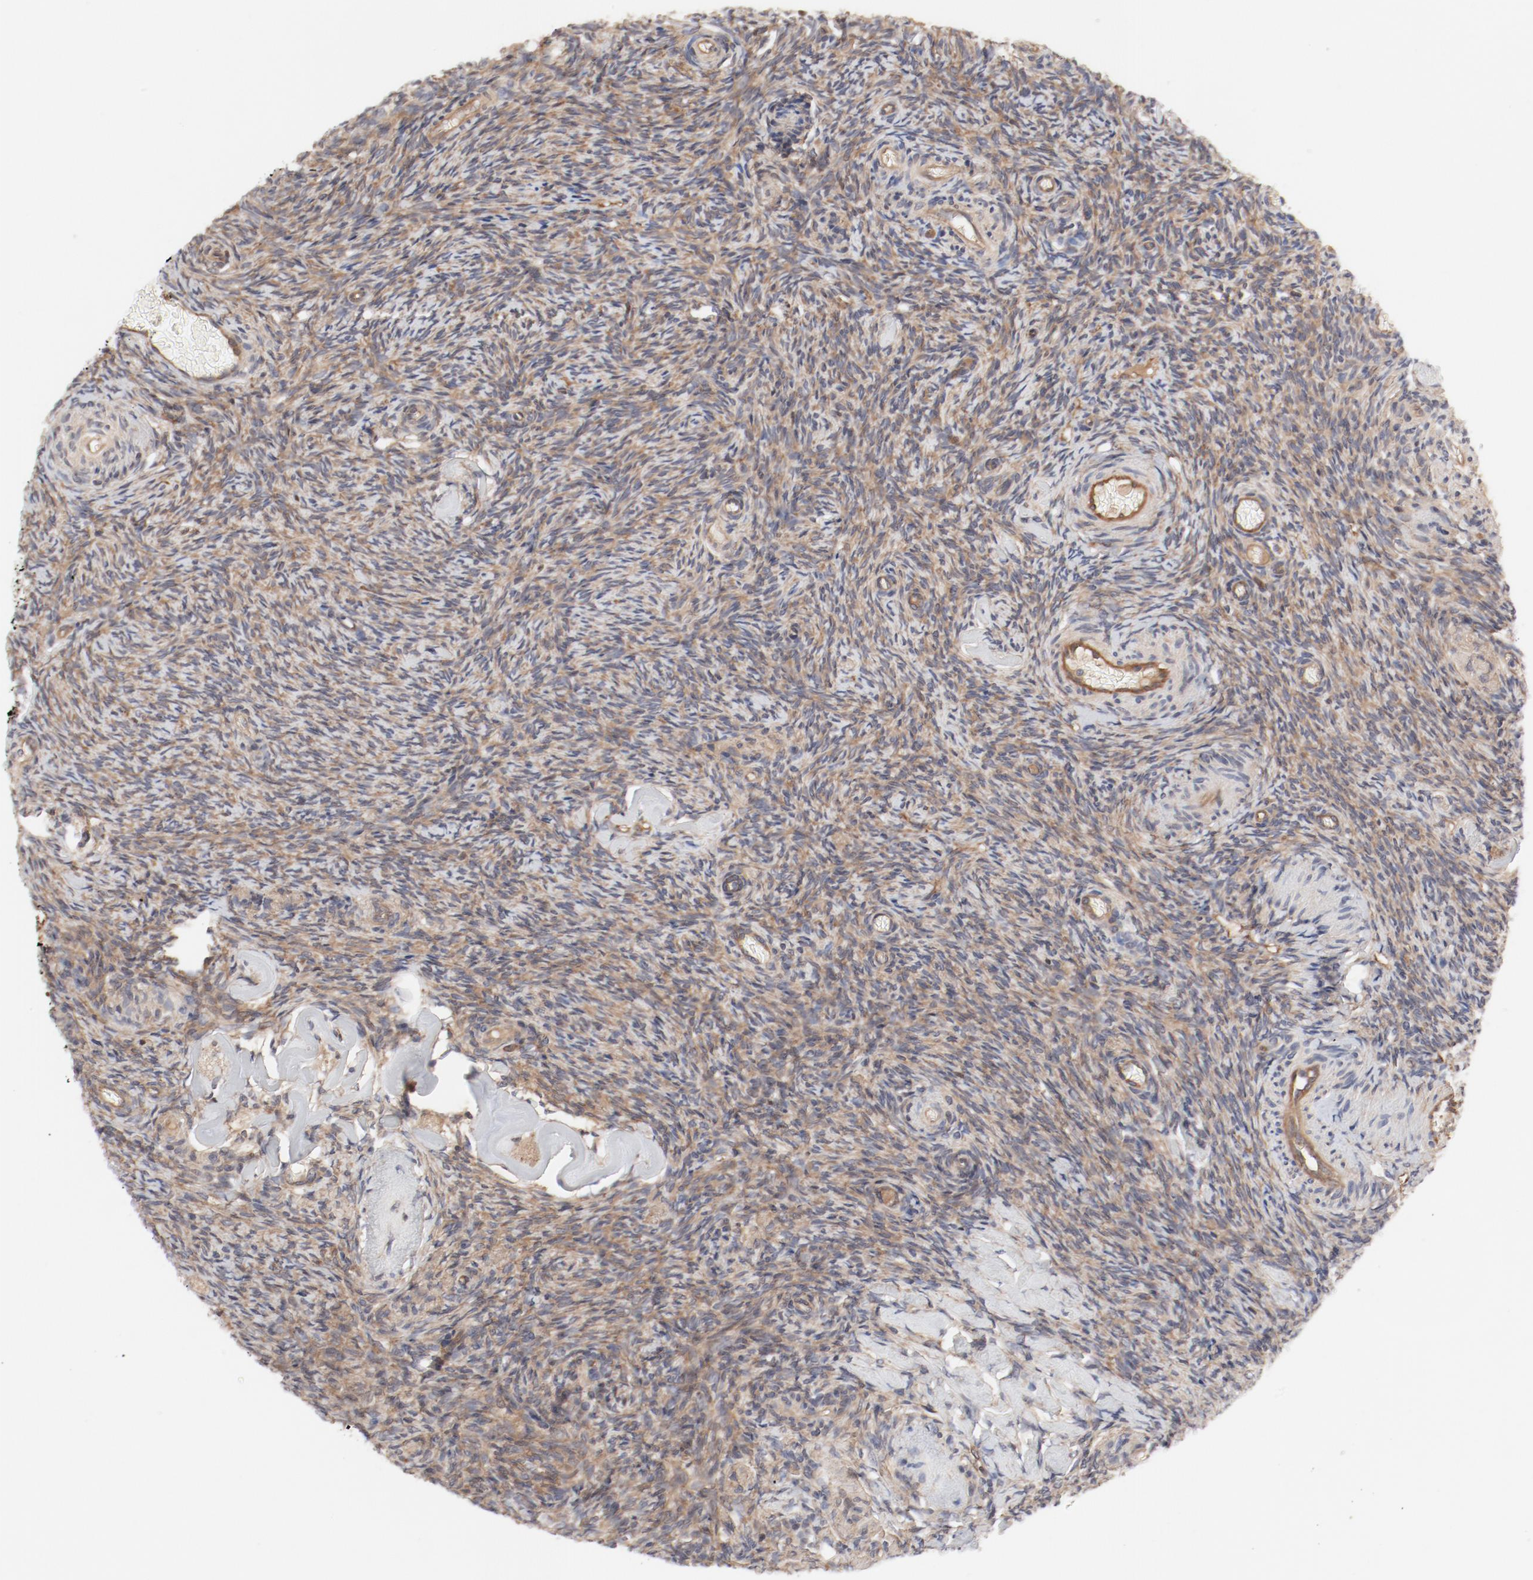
{"staining": {"intensity": "negative", "quantity": "none", "location": "none"}, "tissue": "ovary", "cell_type": "Ovarian stroma cells", "image_type": "normal", "snomed": [{"axis": "morphology", "description": "Normal tissue, NOS"}, {"axis": "topography", "description": "Ovary"}], "caption": "A high-resolution histopathology image shows immunohistochemistry (IHC) staining of benign ovary, which displays no significant positivity in ovarian stroma cells.", "gene": "PITPNM2", "patient": {"sex": "female", "age": 60}}